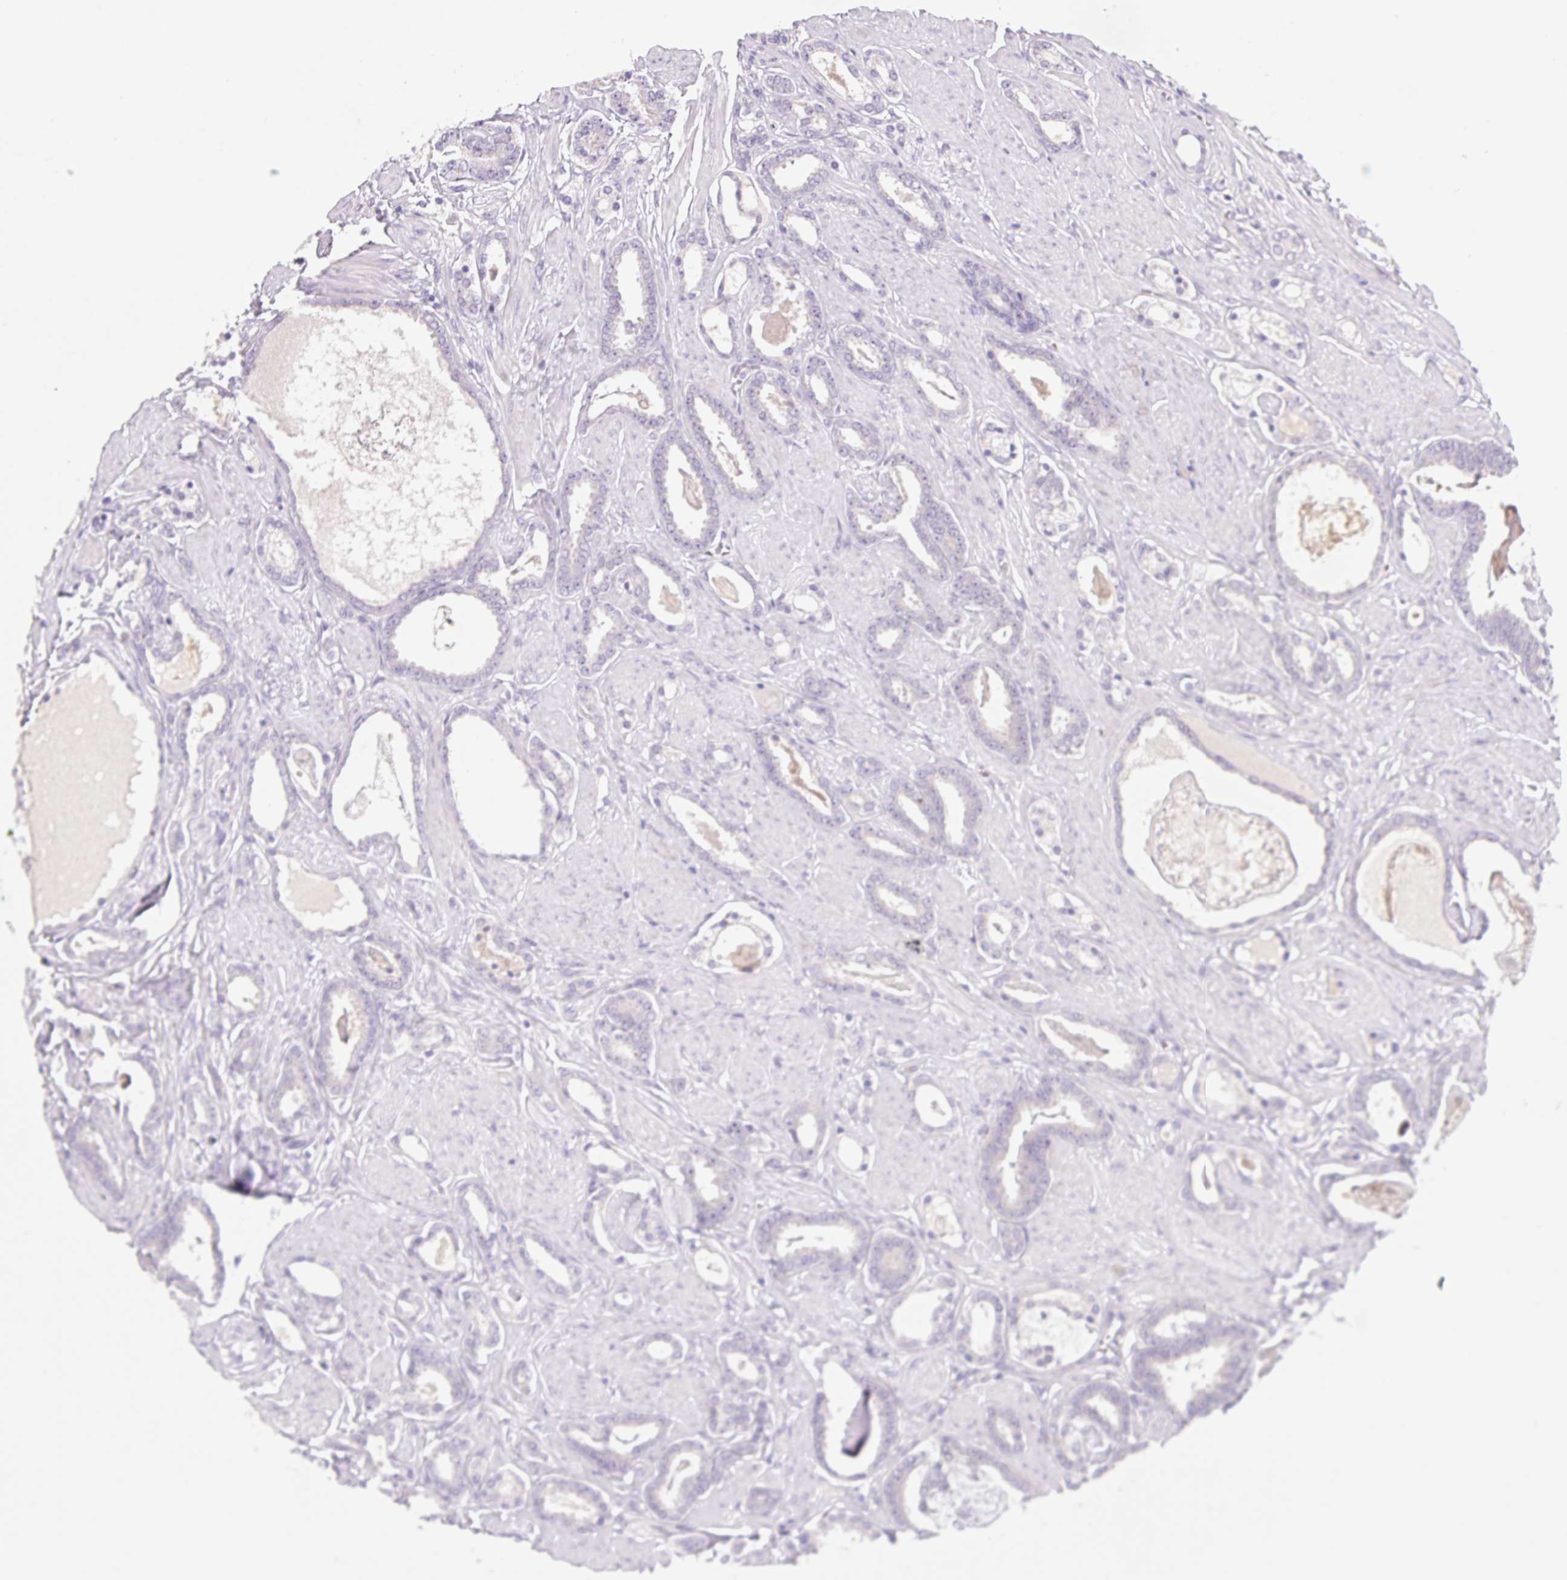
{"staining": {"intensity": "negative", "quantity": "none", "location": "none"}, "tissue": "prostate cancer", "cell_type": "Tumor cells", "image_type": "cancer", "snomed": [{"axis": "morphology", "description": "Adenocarcinoma, High grade"}, {"axis": "topography", "description": "Prostate"}], "caption": "IHC image of human prostate high-grade adenocarcinoma stained for a protein (brown), which exhibits no staining in tumor cells.", "gene": "DPPA5", "patient": {"sex": "male", "age": 63}}